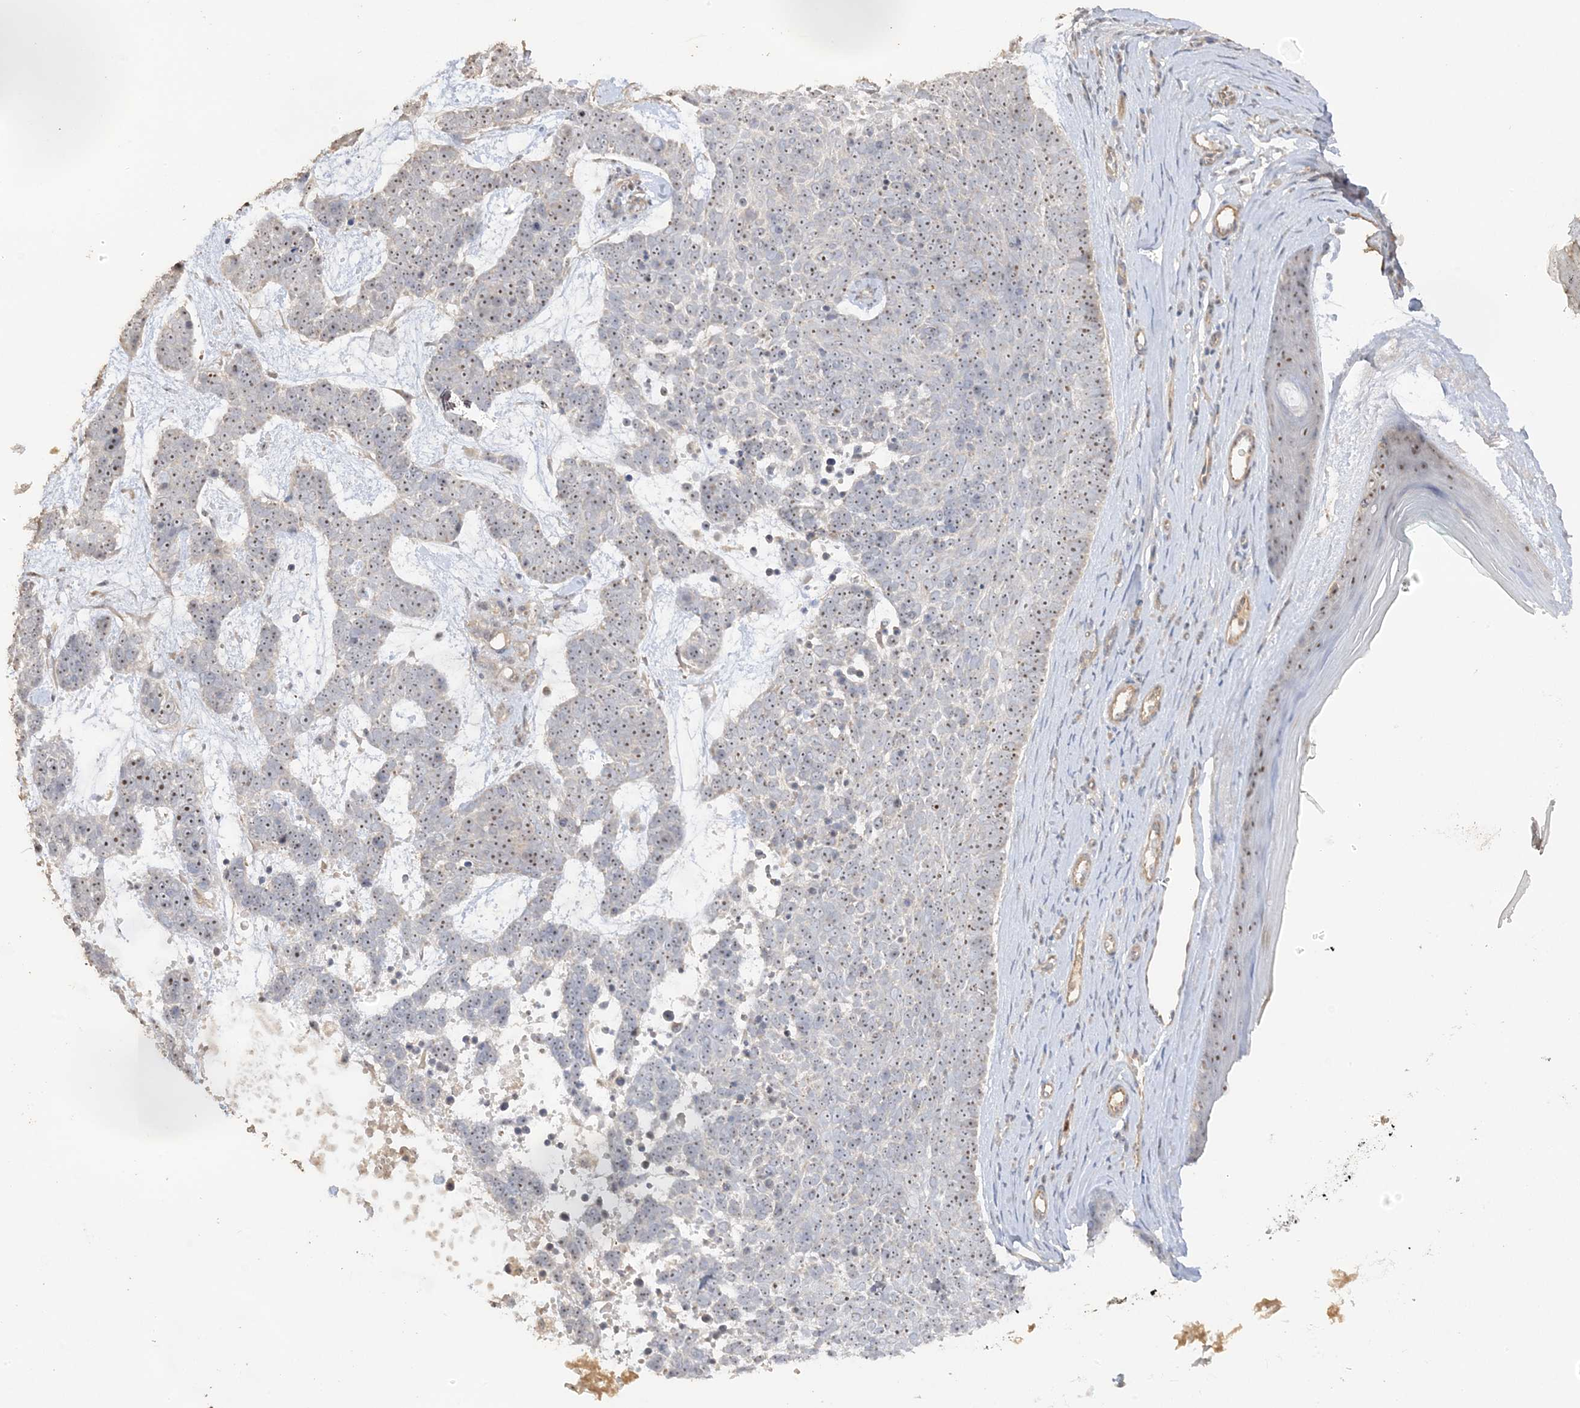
{"staining": {"intensity": "moderate", "quantity": "25%-75%", "location": "nuclear"}, "tissue": "skin cancer", "cell_type": "Tumor cells", "image_type": "cancer", "snomed": [{"axis": "morphology", "description": "Basal cell carcinoma"}, {"axis": "topography", "description": "Skin"}], "caption": "An immunohistochemistry photomicrograph of tumor tissue is shown. Protein staining in brown shows moderate nuclear positivity in skin basal cell carcinoma within tumor cells.", "gene": "DDX18", "patient": {"sex": "female", "age": 81}}